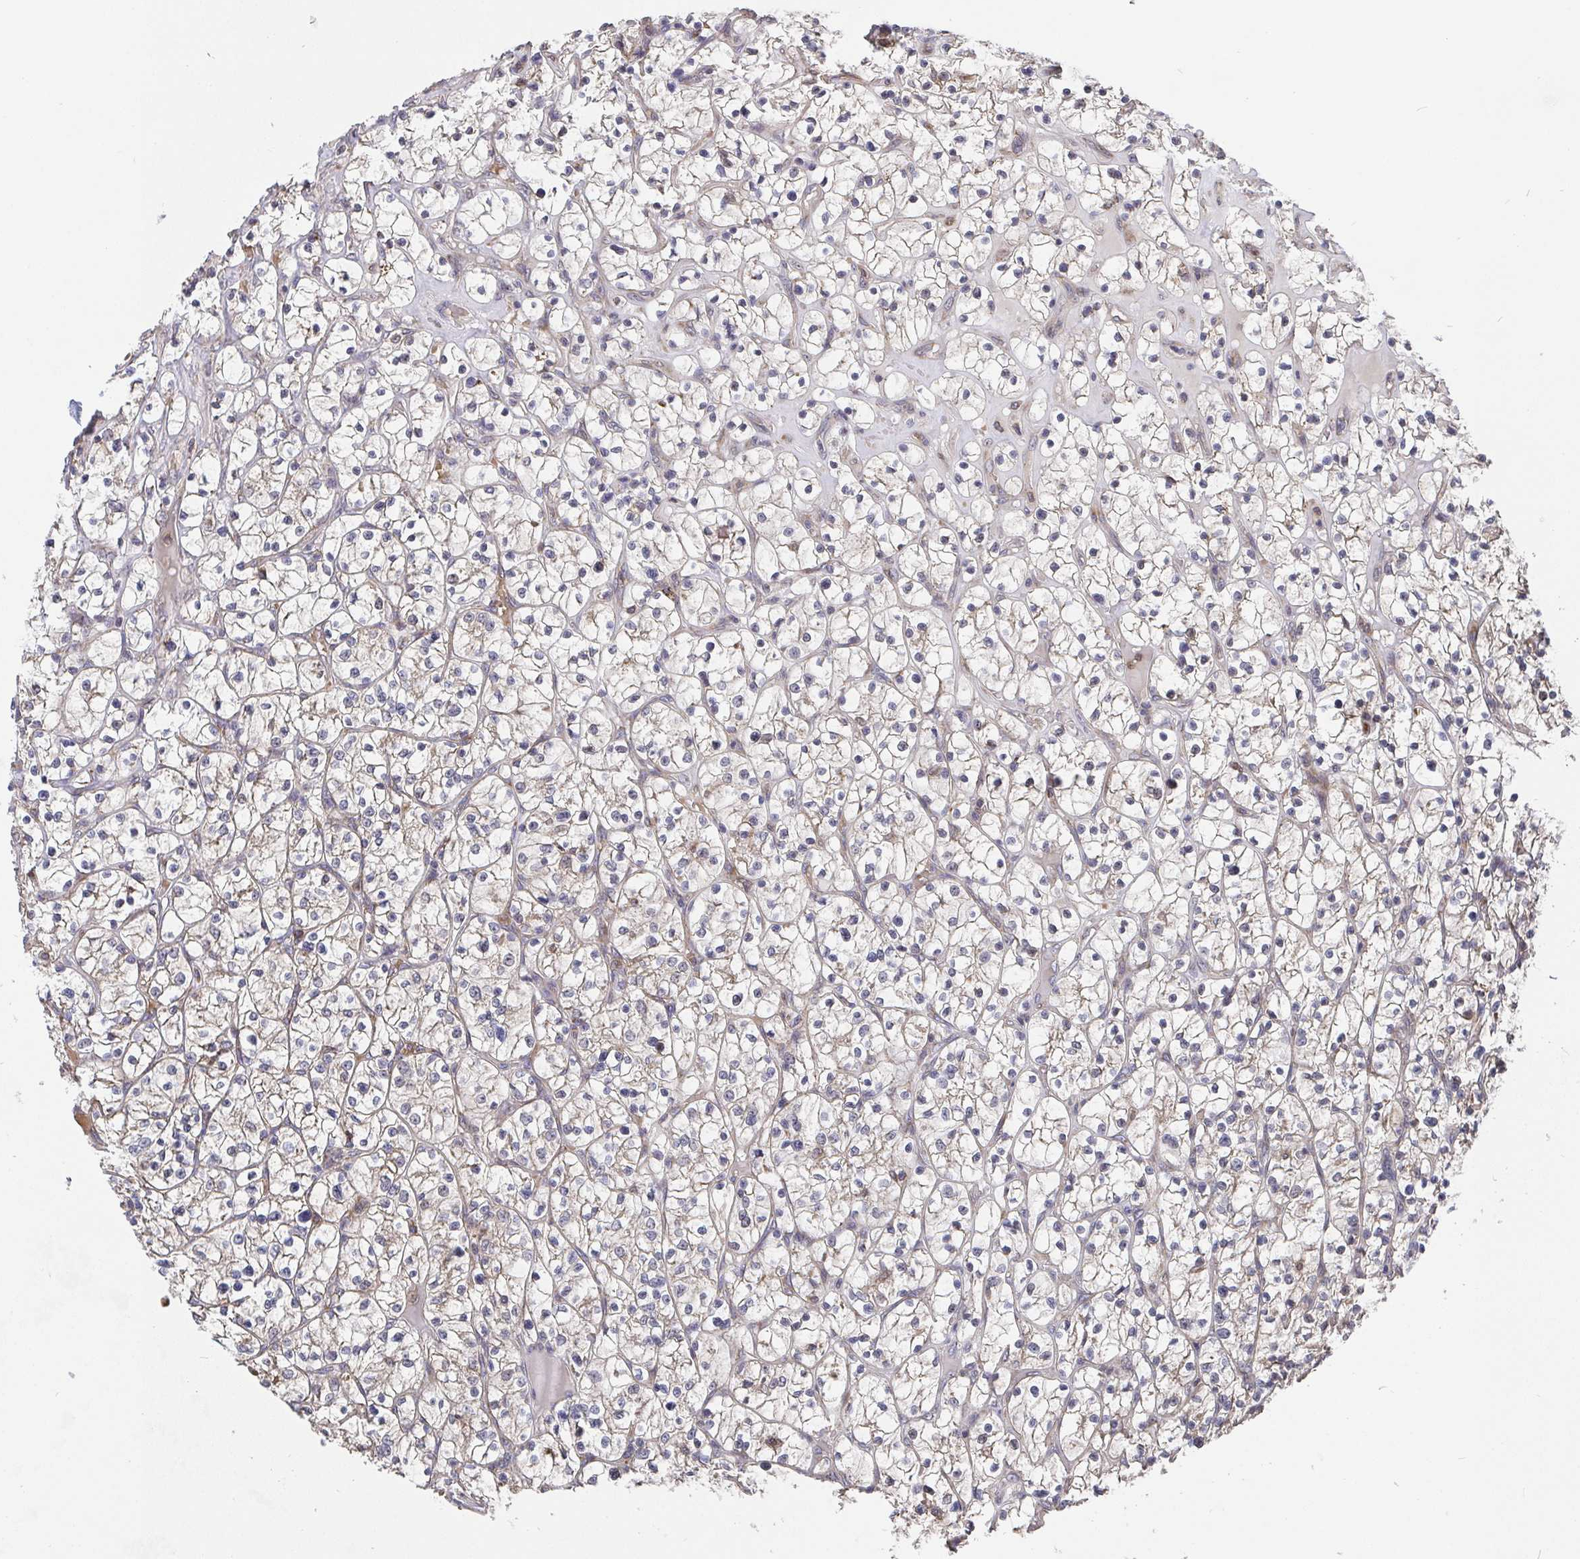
{"staining": {"intensity": "weak", "quantity": "25%-75%", "location": "cytoplasmic/membranous"}, "tissue": "renal cancer", "cell_type": "Tumor cells", "image_type": "cancer", "snomed": [{"axis": "morphology", "description": "Adenocarcinoma, NOS"}, {"axis": "topography", "description": "Kidney"}], "caption": "Immunohistochemical staining of human renal cancer demonstrates low levels of weak cytoplasmic/membranous staining in about 25%-75% of tumor cells.", "gene": "PDF", "patient": {"sex": "female", "age": 64}}